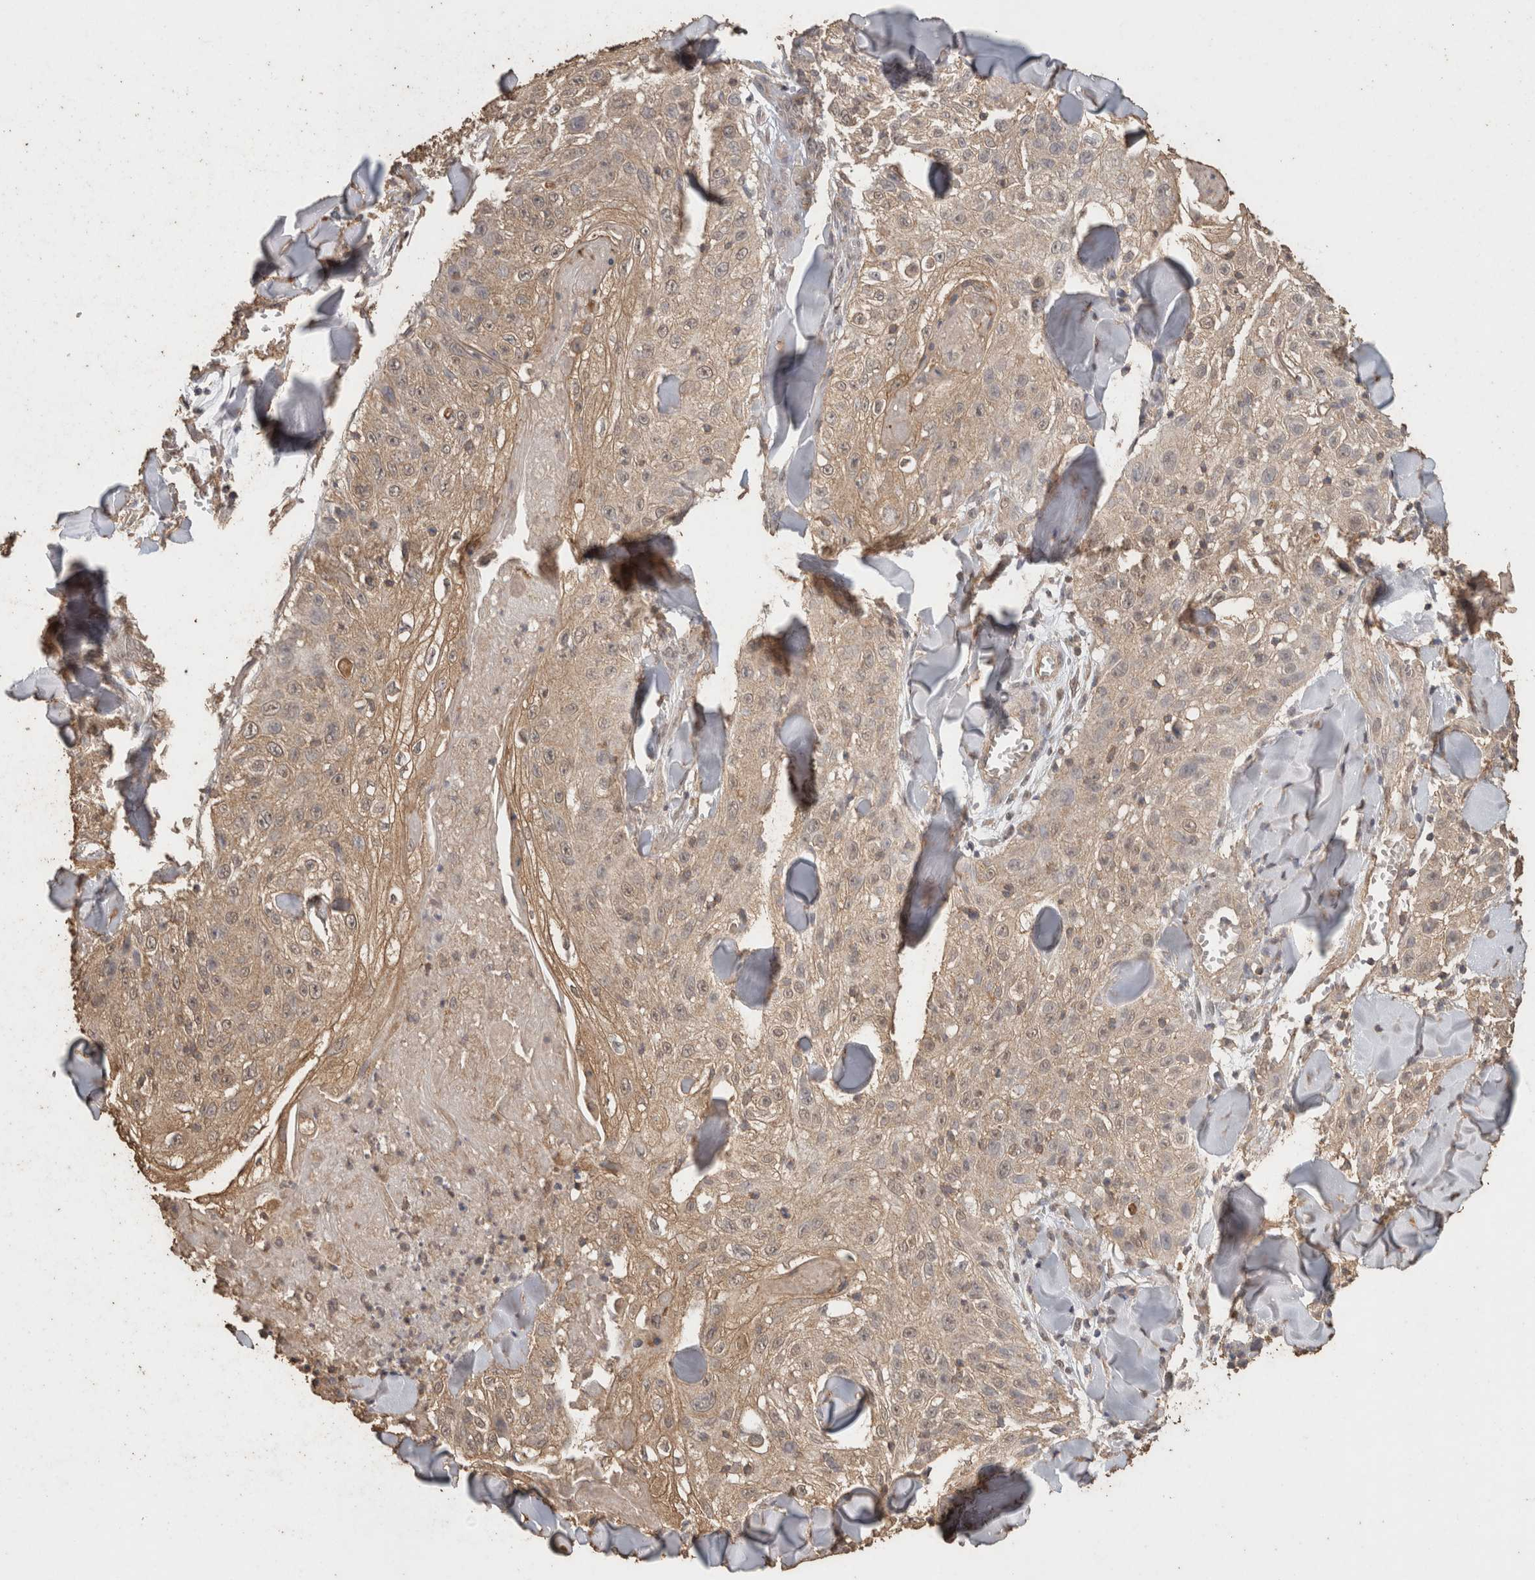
{"staining": {"intensity": "weak", "quantity": ">75%", "location": "cytoplasmic/membranous"}, "tissue": "skin cancer", "cell_type": "Tumor cells", "image_type": "cancer", "snomed": [{"axis": "morphology", "description": "Squamous cell carcinoma, NOS"}, {"axis": "topography", "description": "Skin"}], "caption": "Brown immunohistochemical staining in human skin squamous cell carcinoma shows weak cytoplasmic/membranous positivity in about >75% of tumor cells. The staining was performed using DAB to visualize the protein expression in brown, while the nuclei were stained in blue with hematoxylin (Magnification: 20x).", "gene": "CX3CL1", "patient": {"sex": "male", "age": 86}}